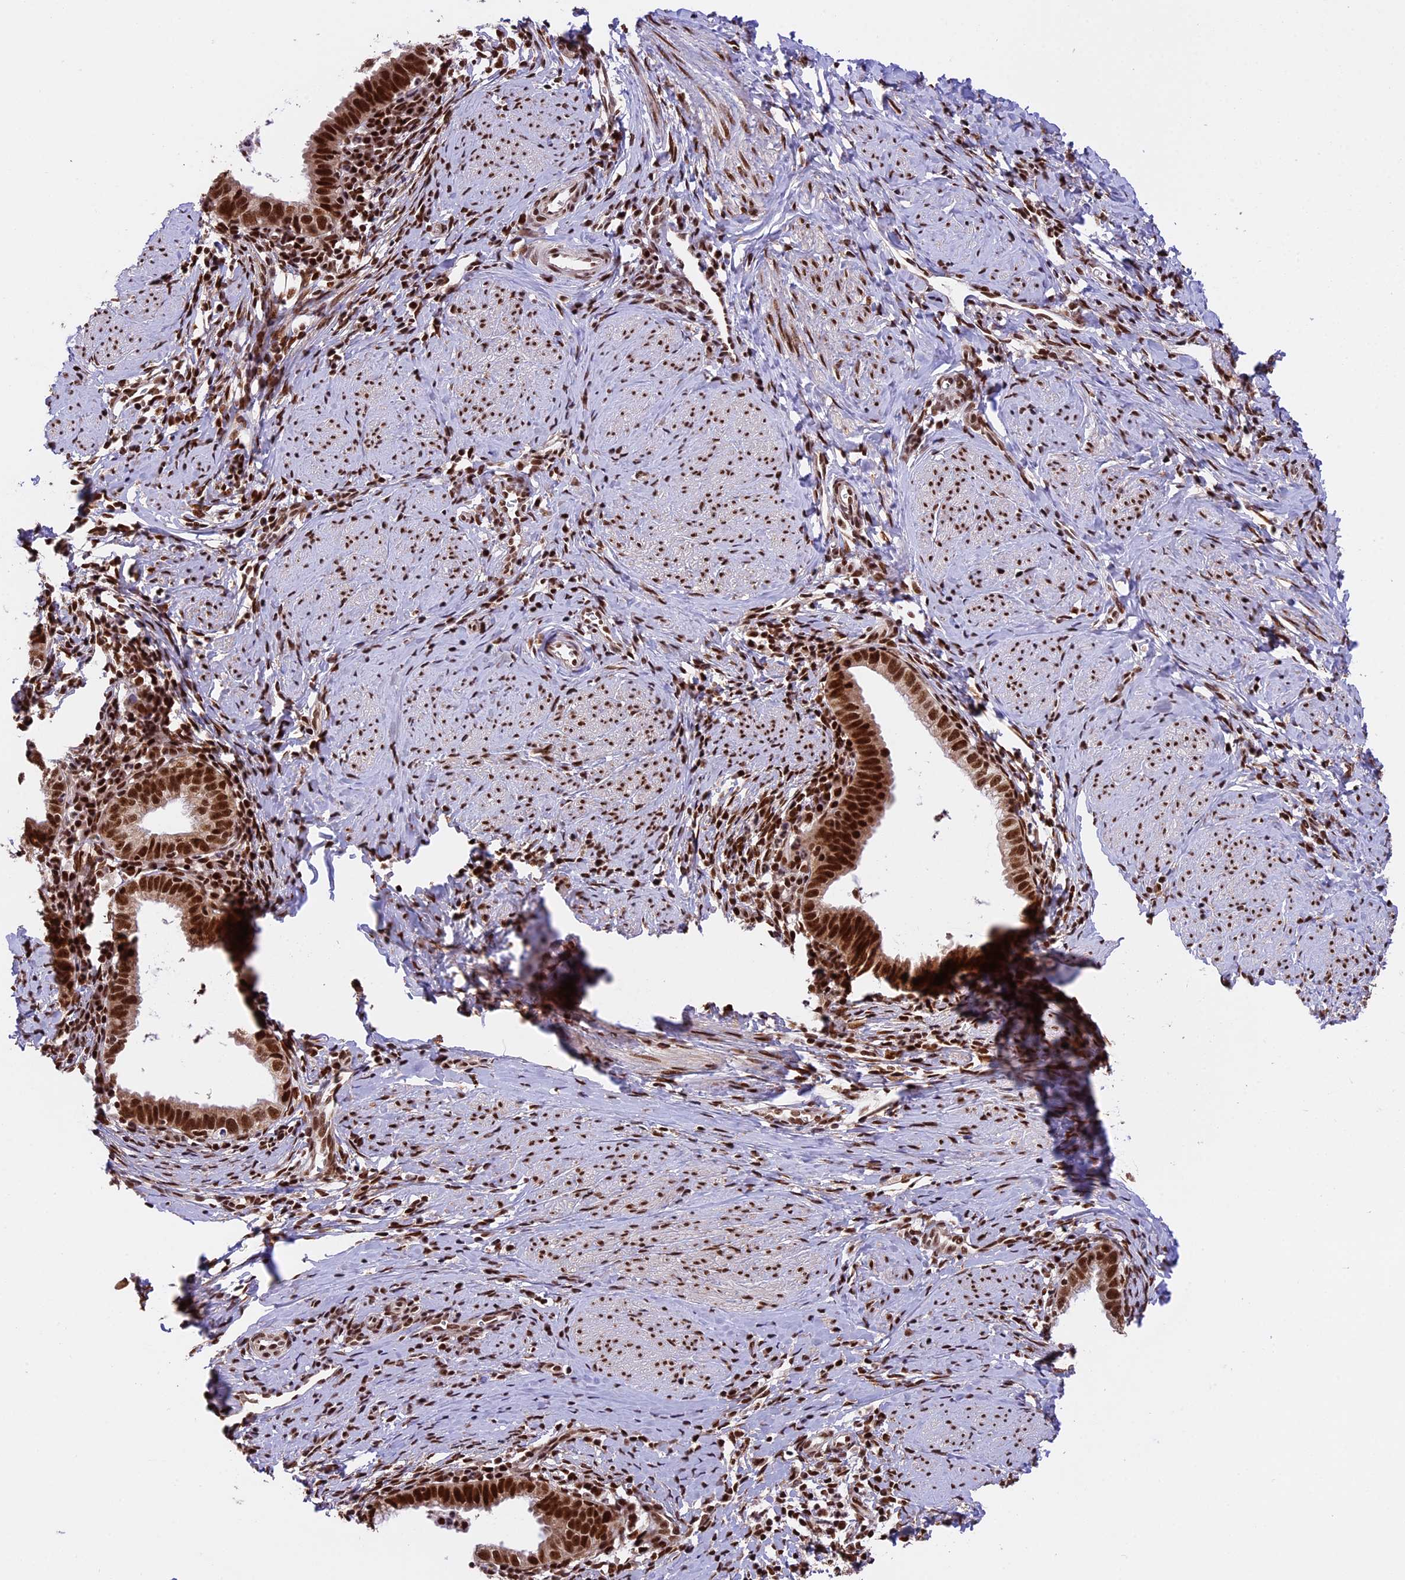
{"staining": {"intensity": "strong", "quantity": ">75%", "location": "nuclear"}, "tissue": "cervical cancer", "cell_type": "Tumor cells", "image_type": "cancer", "snomed": [{"axis": "morphology", "description": "Adenocarcinoma, NOS"}, {"axis": "topography", "description": "Cervix"}], "caption": "The micrograph demonstrates immunohistochemical staining of cervical cancer. There is strong nuclear positivity is appreciated in approximately >75% of tumor cells.", "gene": "RAMAC", "patient": {"sex": "female", "age": 36}}